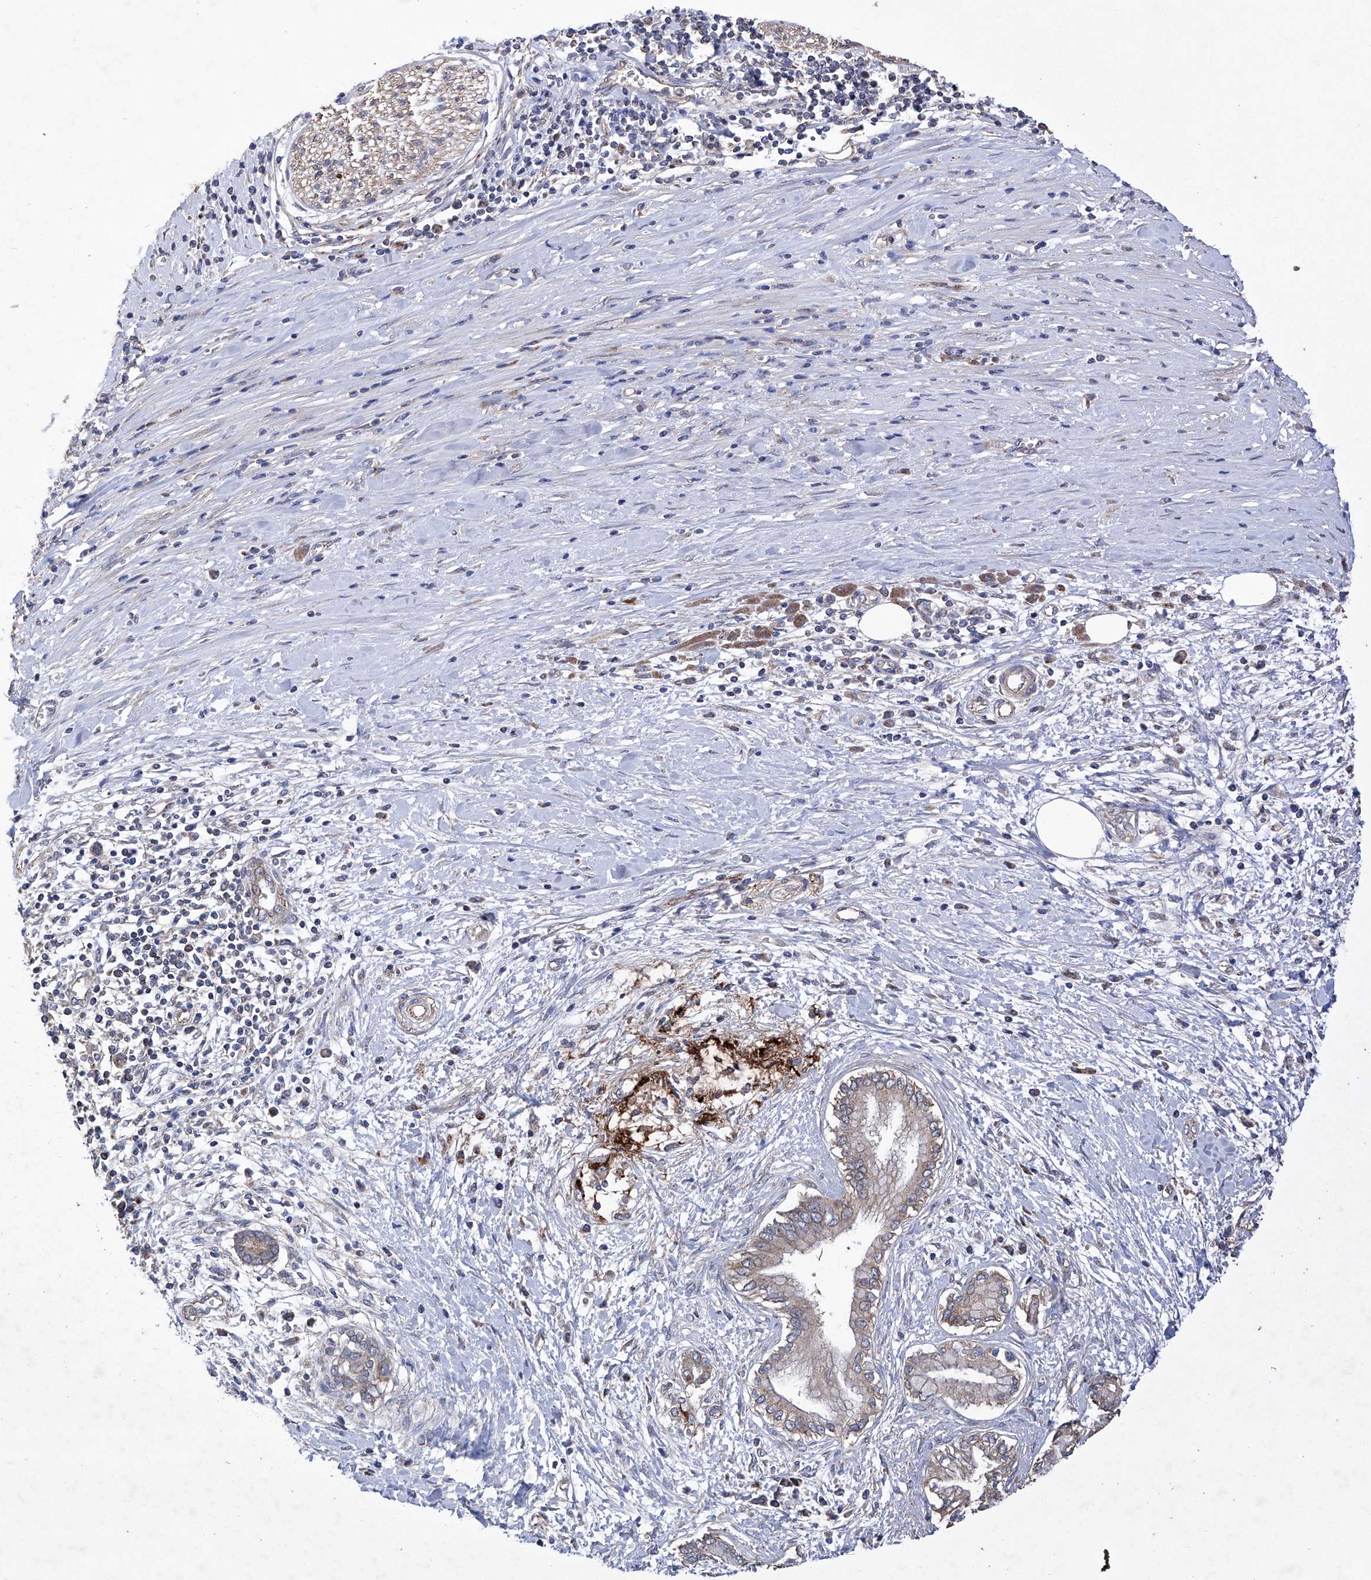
{"staining": {"intensity": "weak", "quantity": ">75%", "location": "cytoplasmic/membranous"}, "tissue": "pancreatic cancer", "cell_type": "Tumor cells", "image_type": "cancer", "snomed": [{"axis": "morphology", "description": "Adenocarcinoma, NOS"}, {"axis": "topography", "description": "Pancreas"}], "caption": "Immunohistochemistry histopathology image of human pancreatic adenocarcinoma stained for a protein (brown), which reveals low levels of weak cytoplasmic/membranous positivity in about >75% of tumor cells.", "gene": "EFCAB2", "patient": {"sex": "male", "age": 58}}